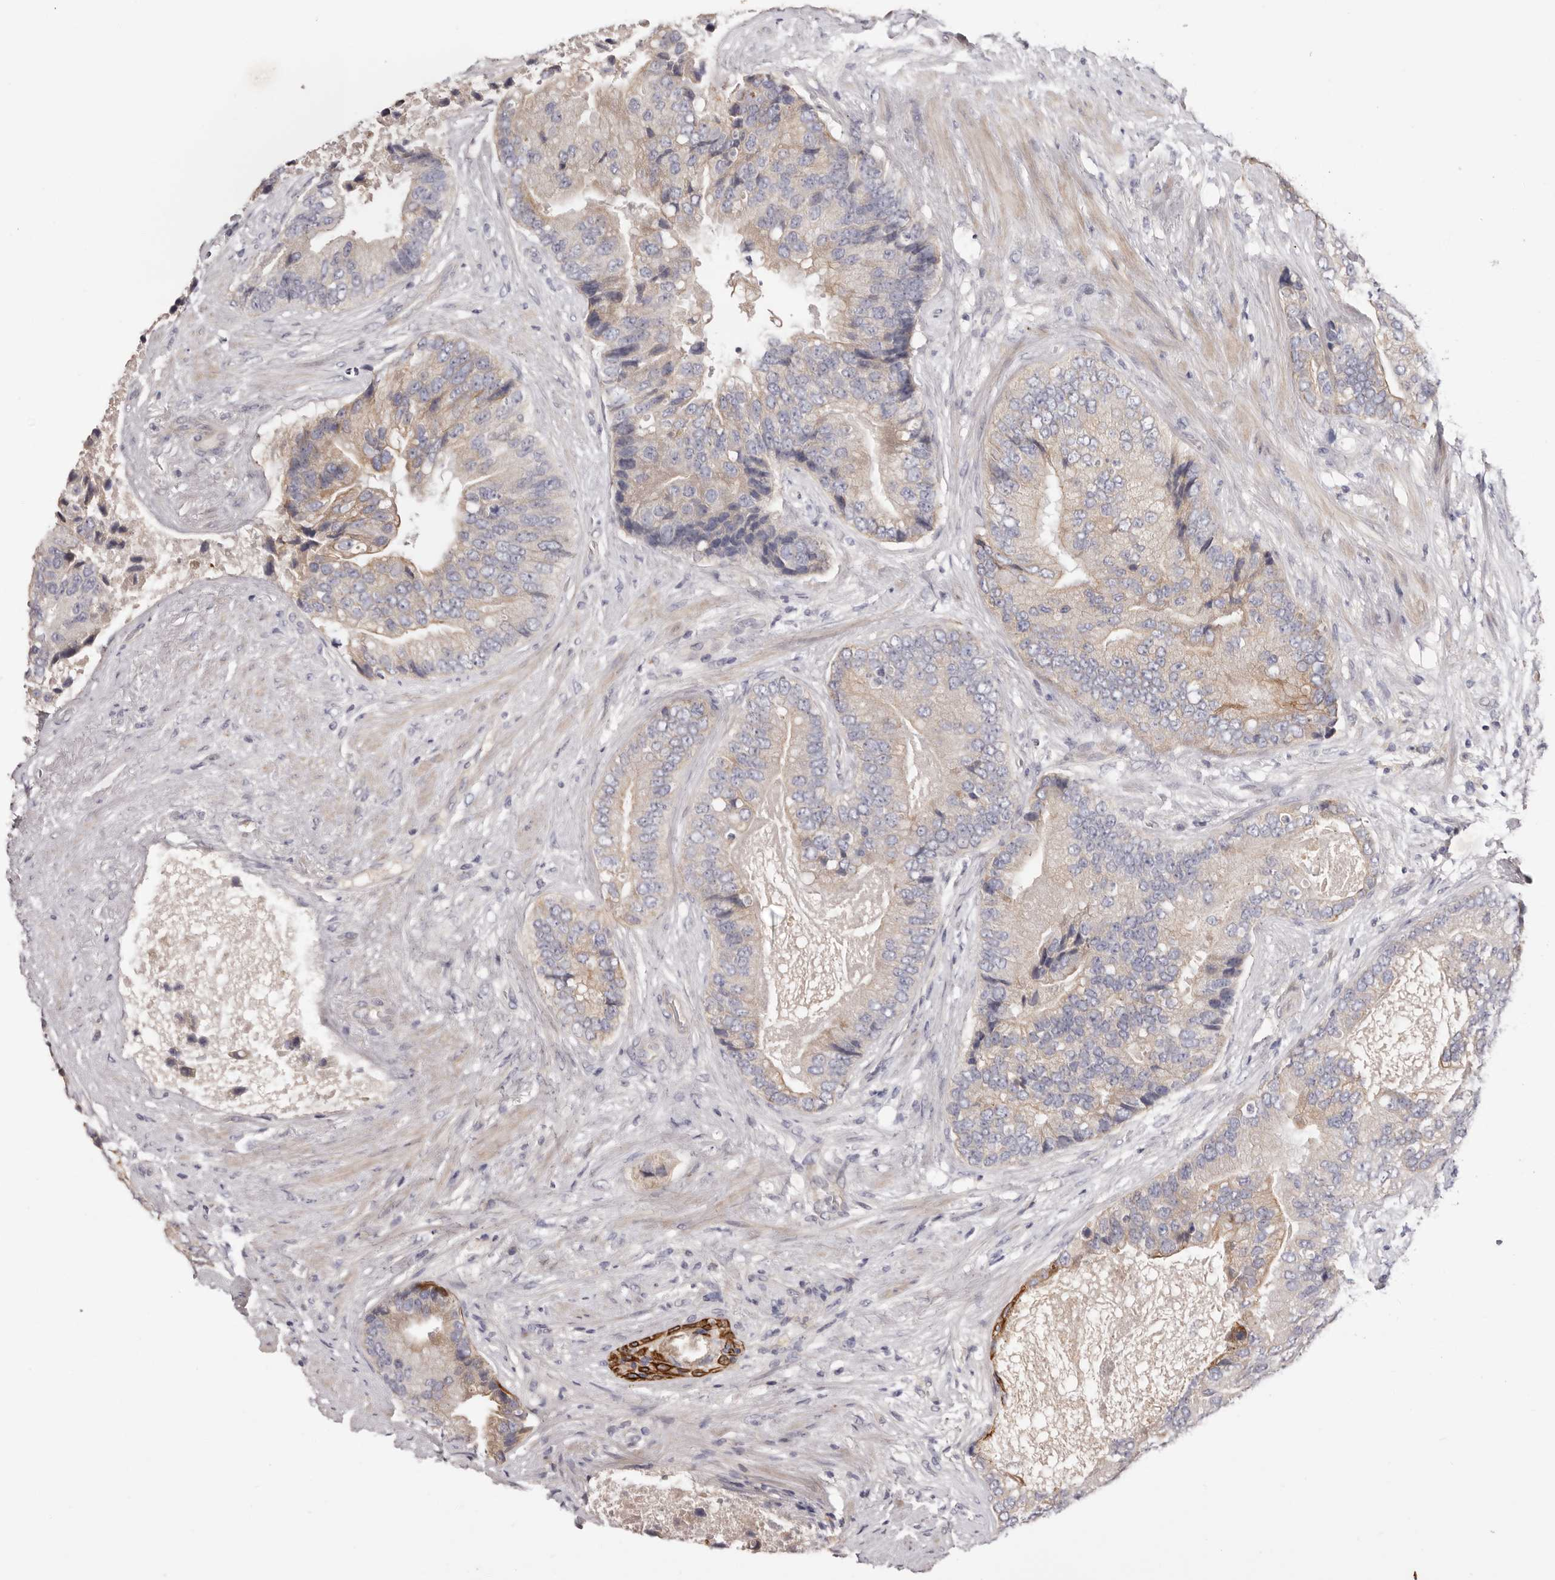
{"staining": {"intensity": "weak", "quantity": "<25%", "location": "cytoplasmic/membranous"}, "tissue": "prostate cancer", "cell_type": "Tumor cells", "image_type": "cancer", "snomed": [{"axis": "morphology", "description": "Adenocarcinoma, High grade"}, {"axis": "topography", "description": "Prostate"}], "caption": "Tumor cells show no significant staining in prostate cancer (high-grade adenocarcinoma).", "gene": "STK16", "patient": {"sex": "male", "age": 70}}